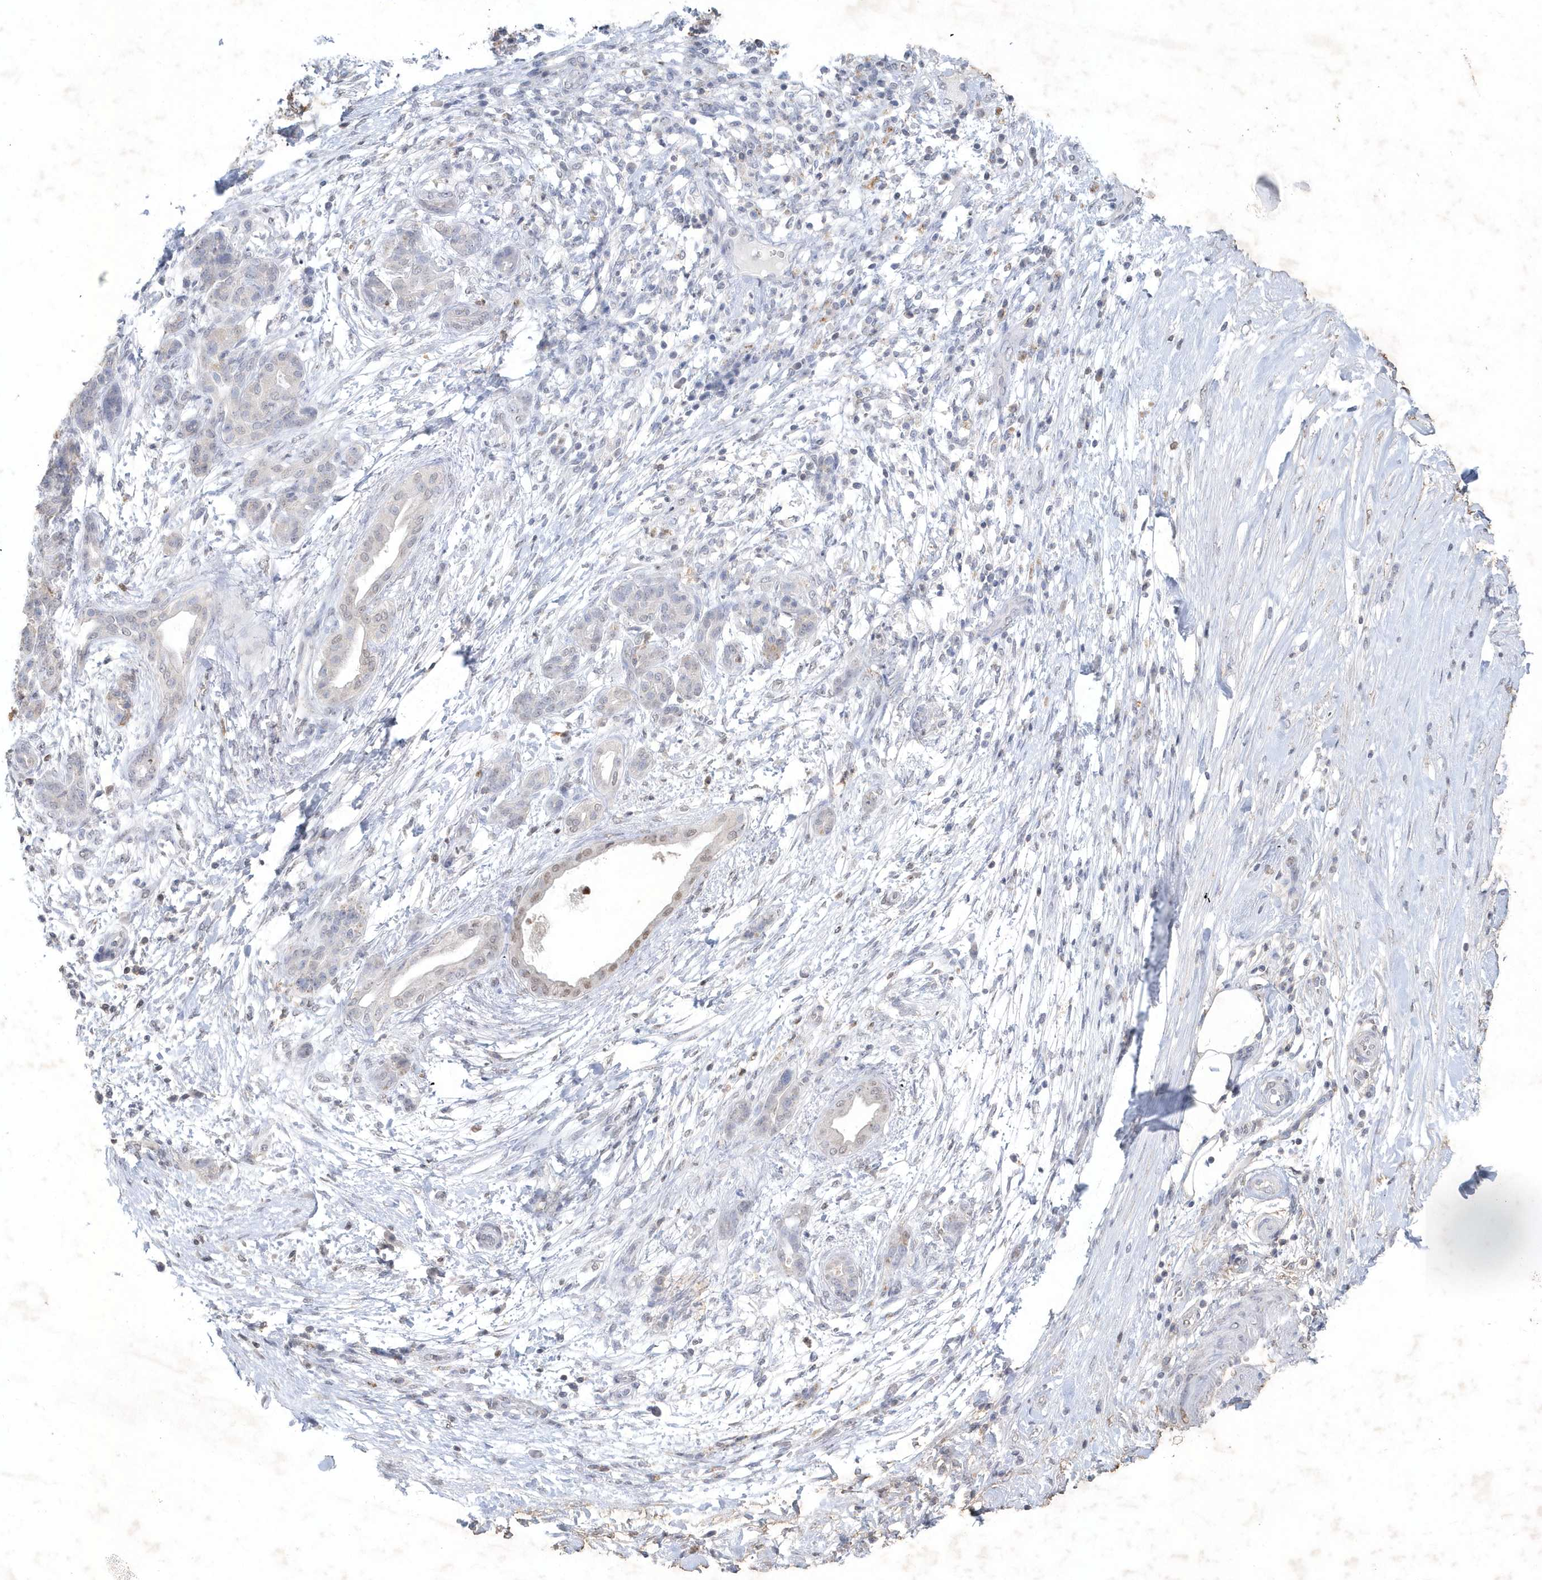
{"staining": {"intensity": "negative", "quantity": "none", "location": "none"}, "tissue": "pancreatic cancer", "cell_type": "Tumor cells", "image_type": "cancer", "snomed": [{"axis": "morphology", "description": "Adenocarcinoma, NOS"}, {"axis": "topography", "description": "Pancreas"}], "caption": "Protein analysis of pancreatic cancer (adenocarcinoma) shows no significant expression in tumor cells.", "gene": "PDCD1", "patient": {"sex": "female", "age": 55}}